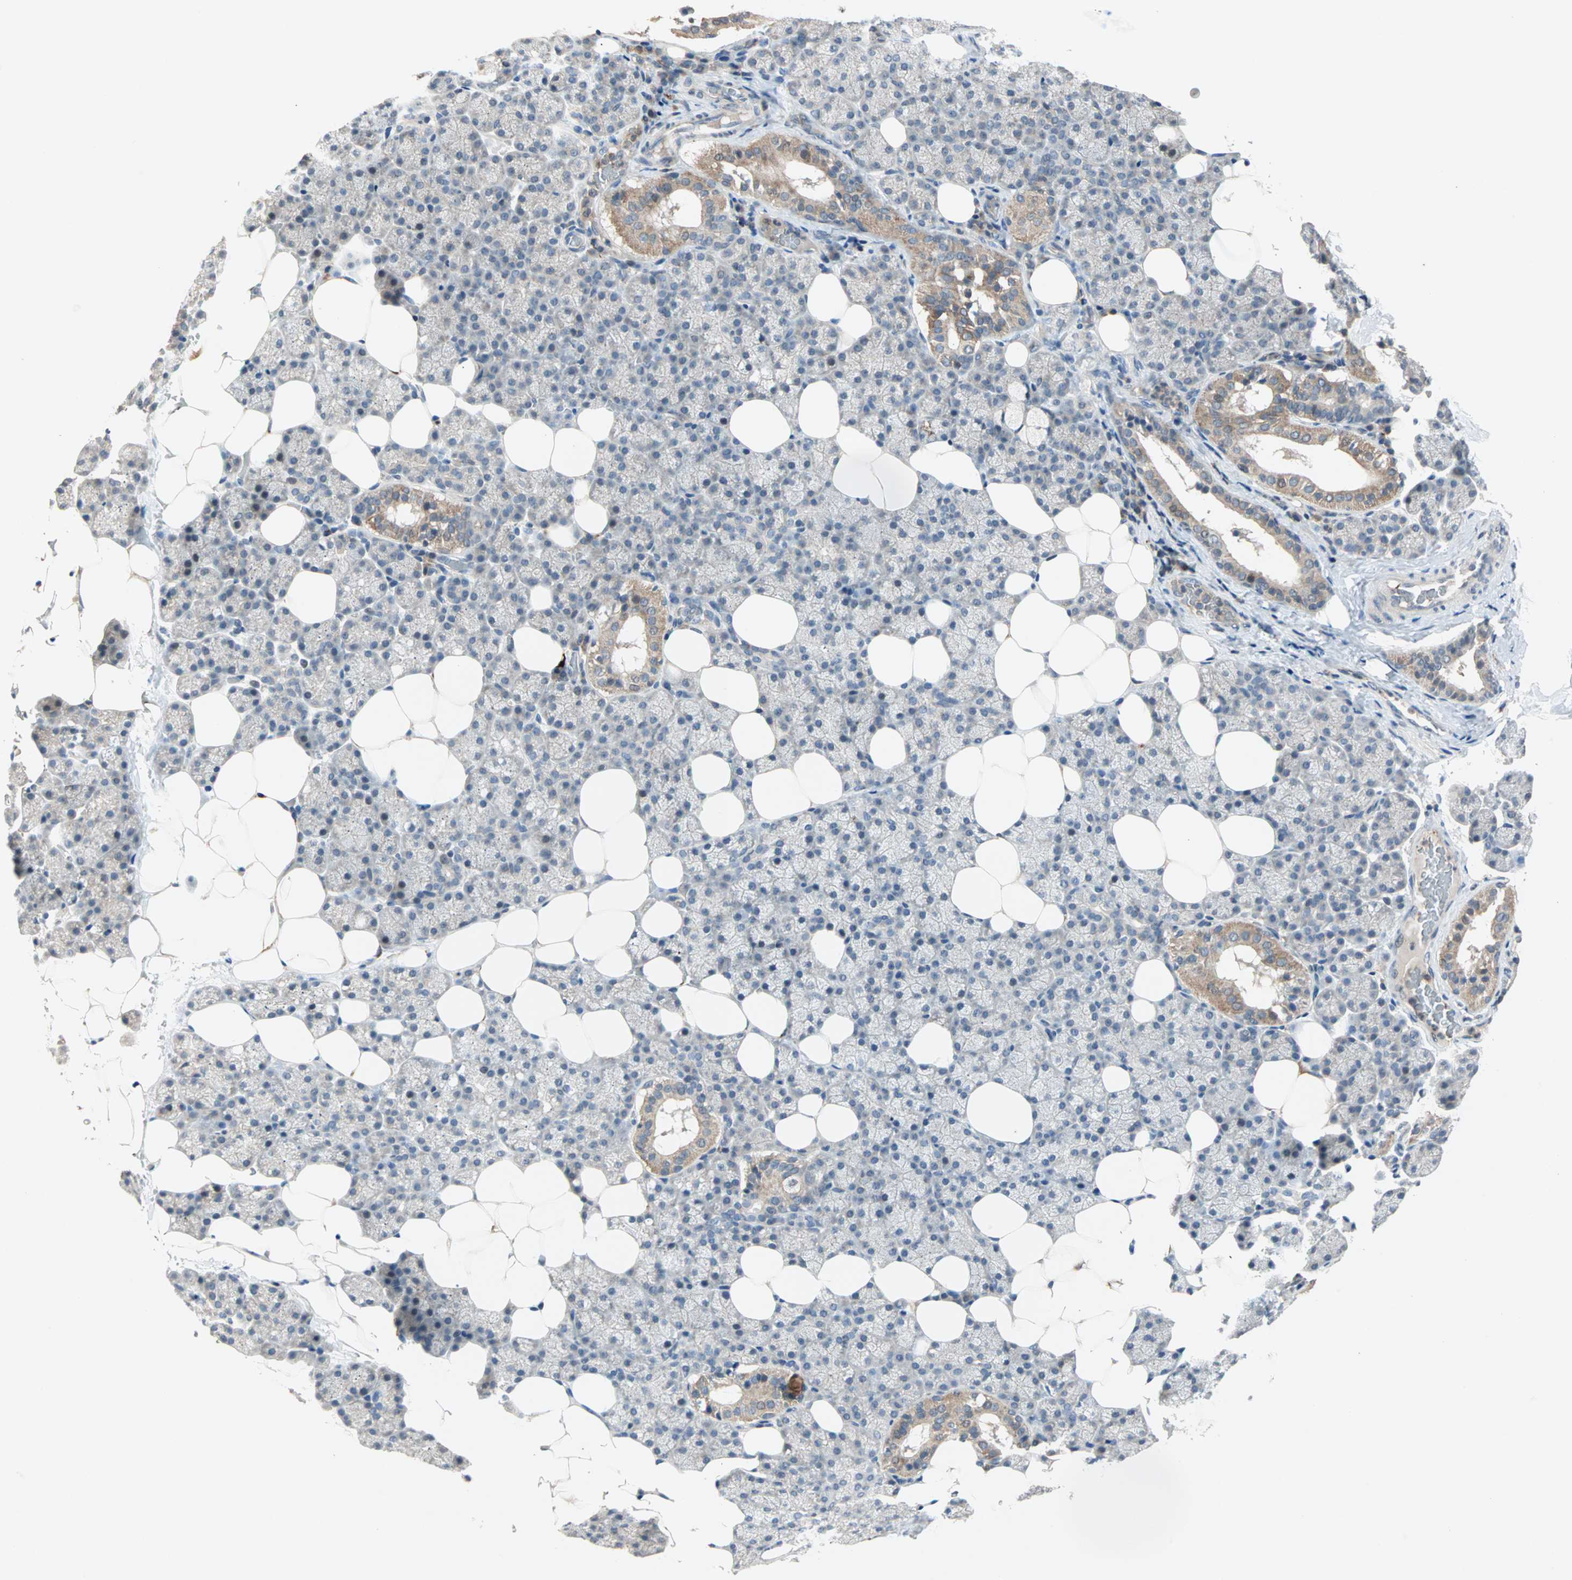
{"staining": {"intensity": "weak", "quantity": "<25%", "location": "cytoplasmic/membranous"}, "tissue": "salivary gland", "cell_type": "Glandular cells", "image_type": "normal", "snomed": [{"axis": "morphology", "description": "Normal tissue, NOS"}, {"axis": "topography", "description": "Lymph node"}, {"axis": "topography", "description": "Salivary gland"}], "caption": "Immunohistochemistry of normal human salivary gland demonstrates no positivity in glandular cells.", "gene": "PROS1", "patient": {"sex": "male", "age": 8}}